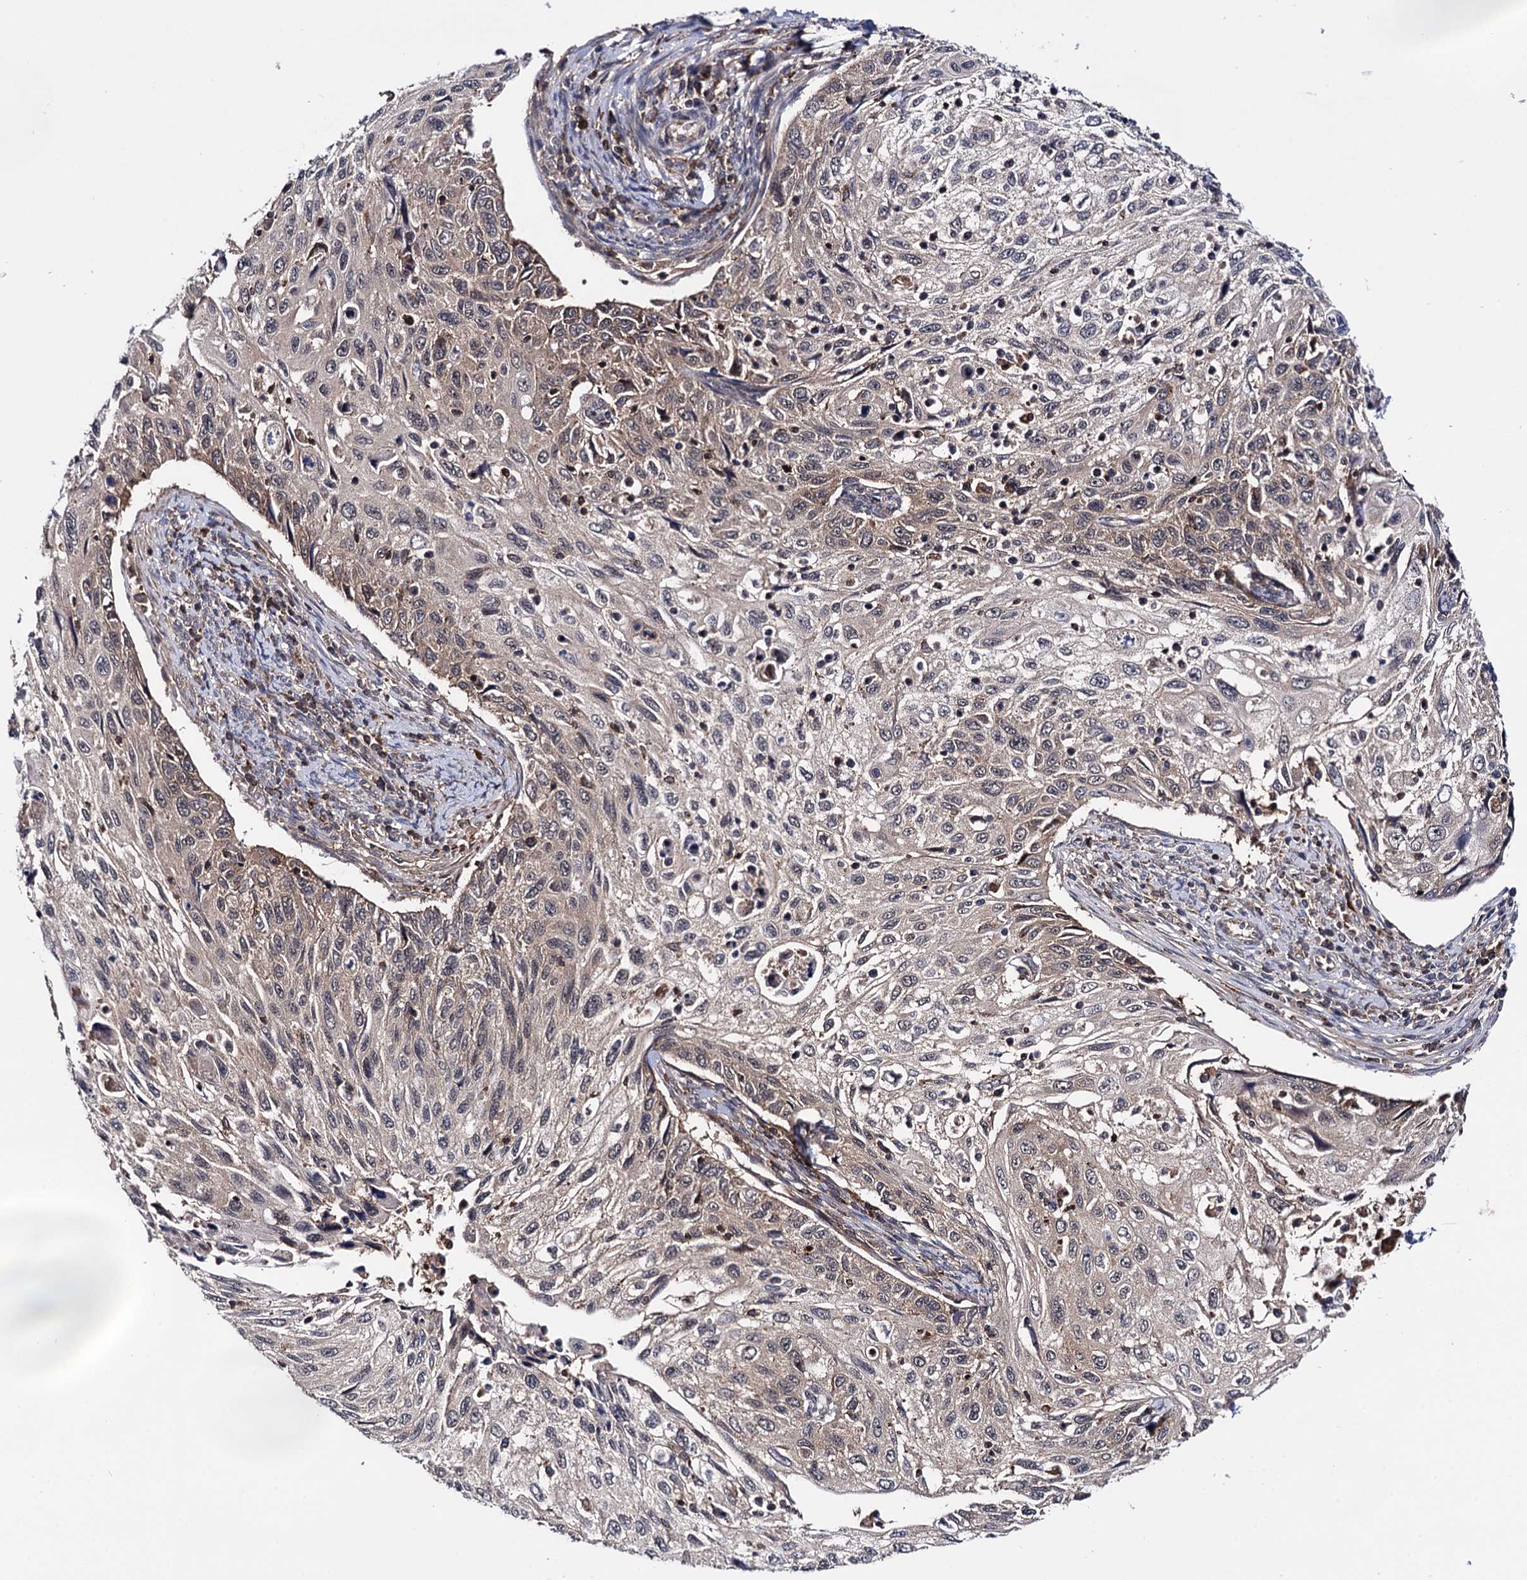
{"staining": {"intensity": "weak", "quantity": ">75%", "location": "cytoplasmic/membranous"}, "tissue": "cervical cancer", "cell_type": "Tumor cells", "image_type": "cancer", "snomed": [{"axis": "morphology", "description": "Squamous cell carcinoma, NOS"}, {"axis": "topography", "description": "Cervix"}], "caption": "A brown stain labels weak cytoplasmic/membranous staining of a protein in human cervical cancer tumor cells. Immunohistochemistry (ihc) stains the protein in brown and the nuclei are stained blue.", "gene": "MICAL2", "patient": {"sex": "female", "age": 70}}